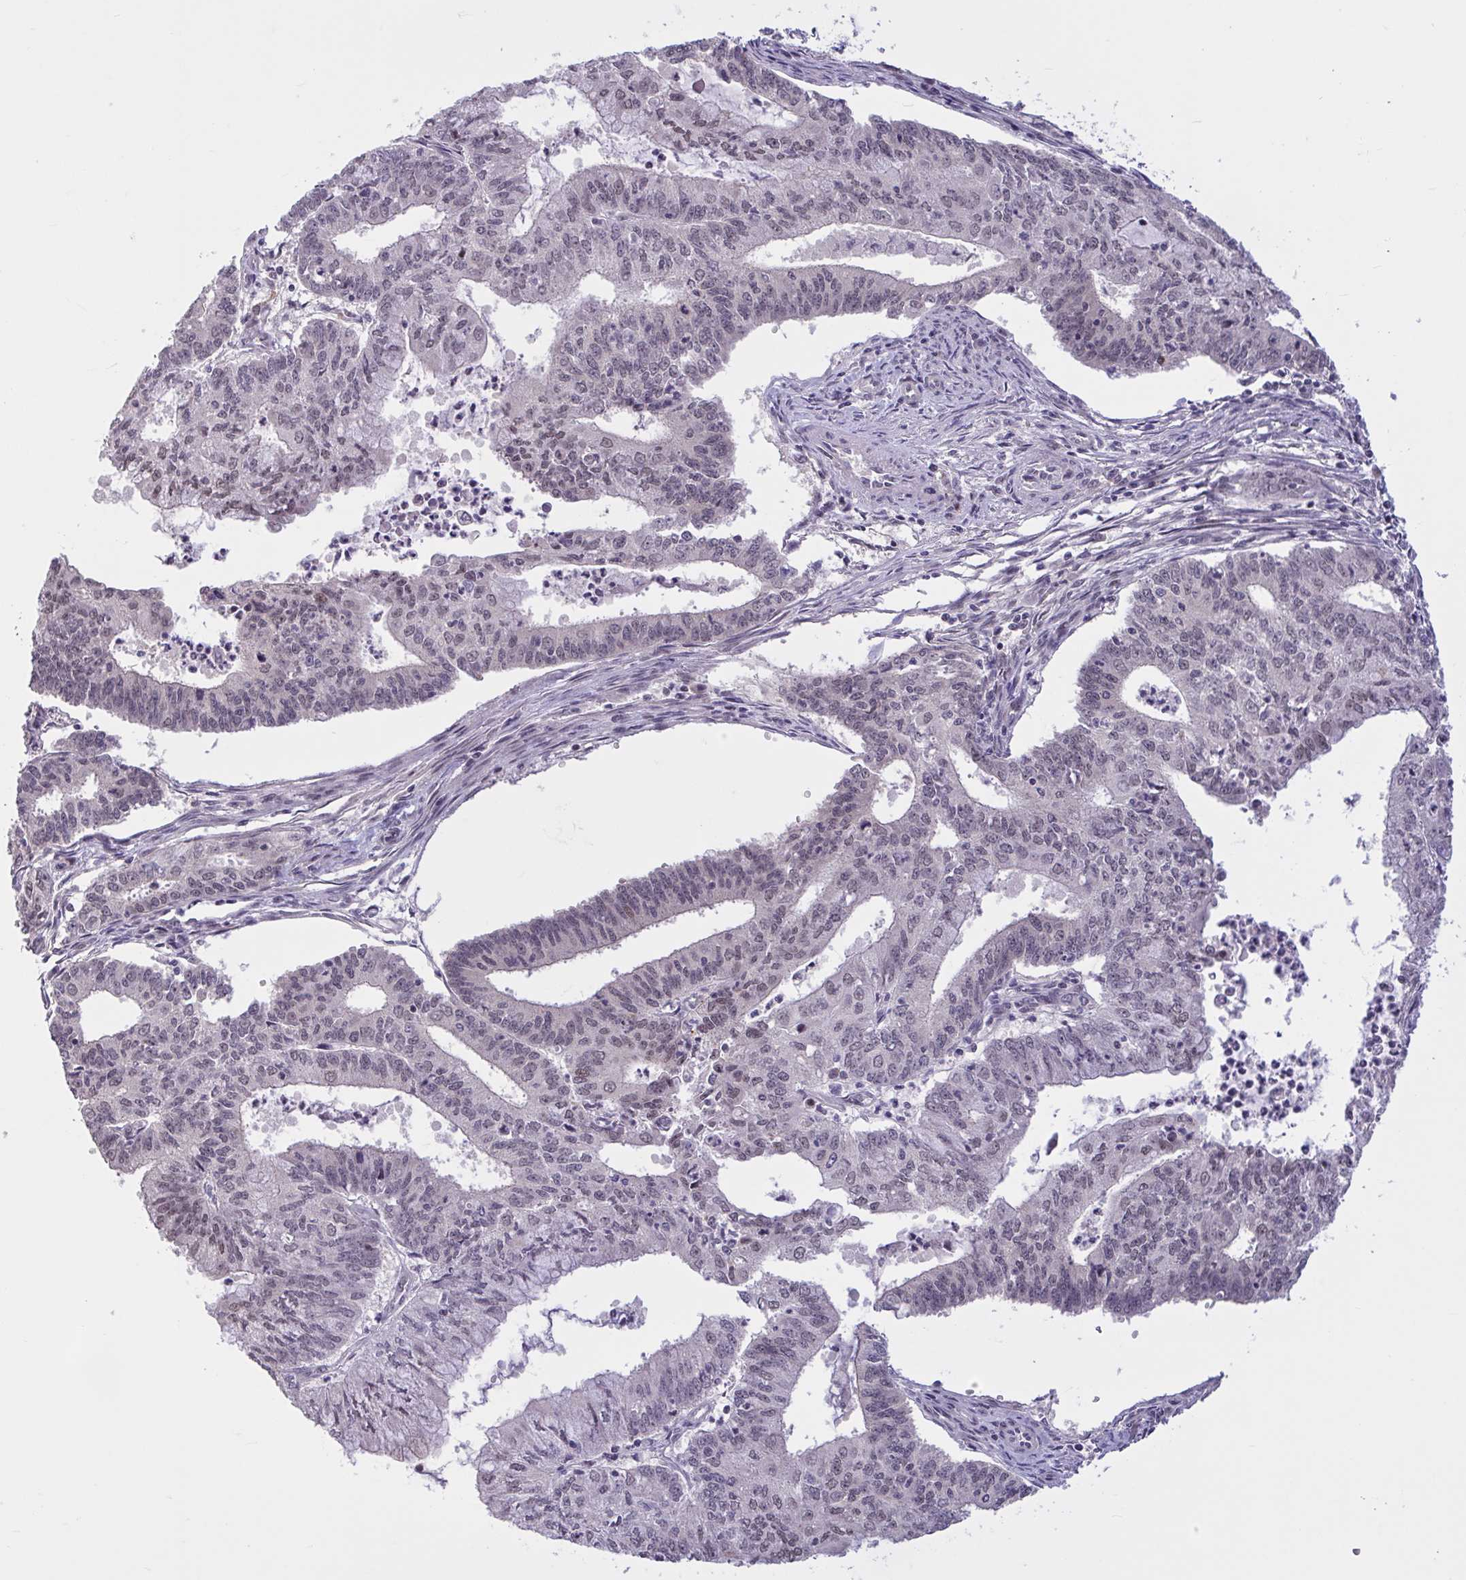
{"staining": {"intensity": "negative", "quantity": "none", "location": "none"}, "tissue": "endometrial cancer", "cell_type": "Tumor cells", "image_type": "cancer", "snomed": [{"axis": "morphology", "description": "Adenocarcinoma, NOS"}, {"axis": "topography", "description": "Endometrium"}], "caption": "IHC micrograph of neoplastic tissue: human endometrial cancer (adenocarcinoma) stained with DAB shows no significant protein staining in tumor cells.", "gene": "ZNF414", "patient": {"sex": "female", "age": 61}}